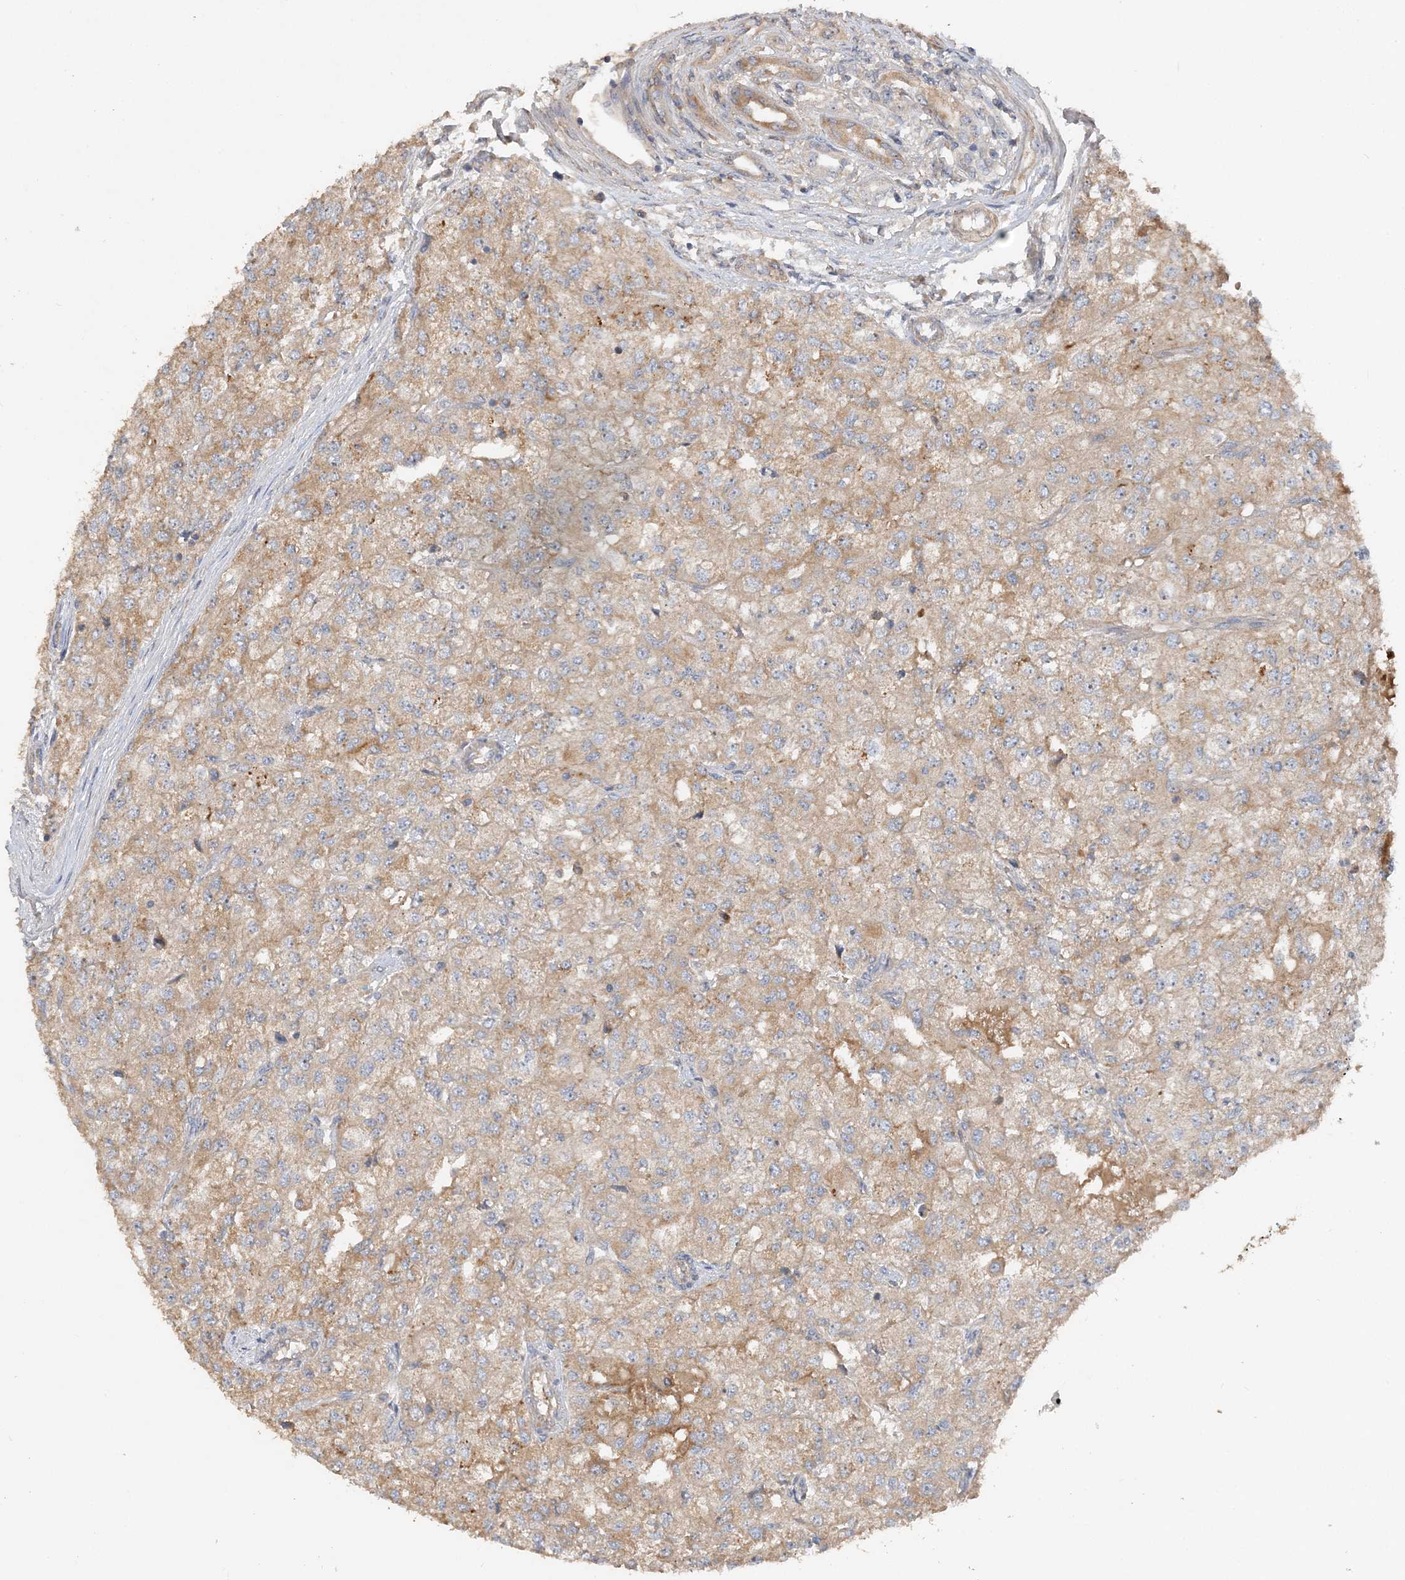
{"staining": {"intensity": "moderate", "quantity": ">75%", "location": "cytoplasmic/membranous"}, "tissue": "renal cancer", "cell_type": "Tumor cells", "image_type": "cancer", "snomed": [{"axis": "morphology", "description": "Adenocarcinoma, NOS"}, {"axis": "topography", "description": "Kidney"}], "caption": "A brown stain labels moderate cytoplasmic/membranous staining of a protein in human renal cancer tumor cells. The protein is shown in brown color, while the nuclei are stained blue.", "gene": "GRINA", "patient": {"sex": "female", "age": 54}}